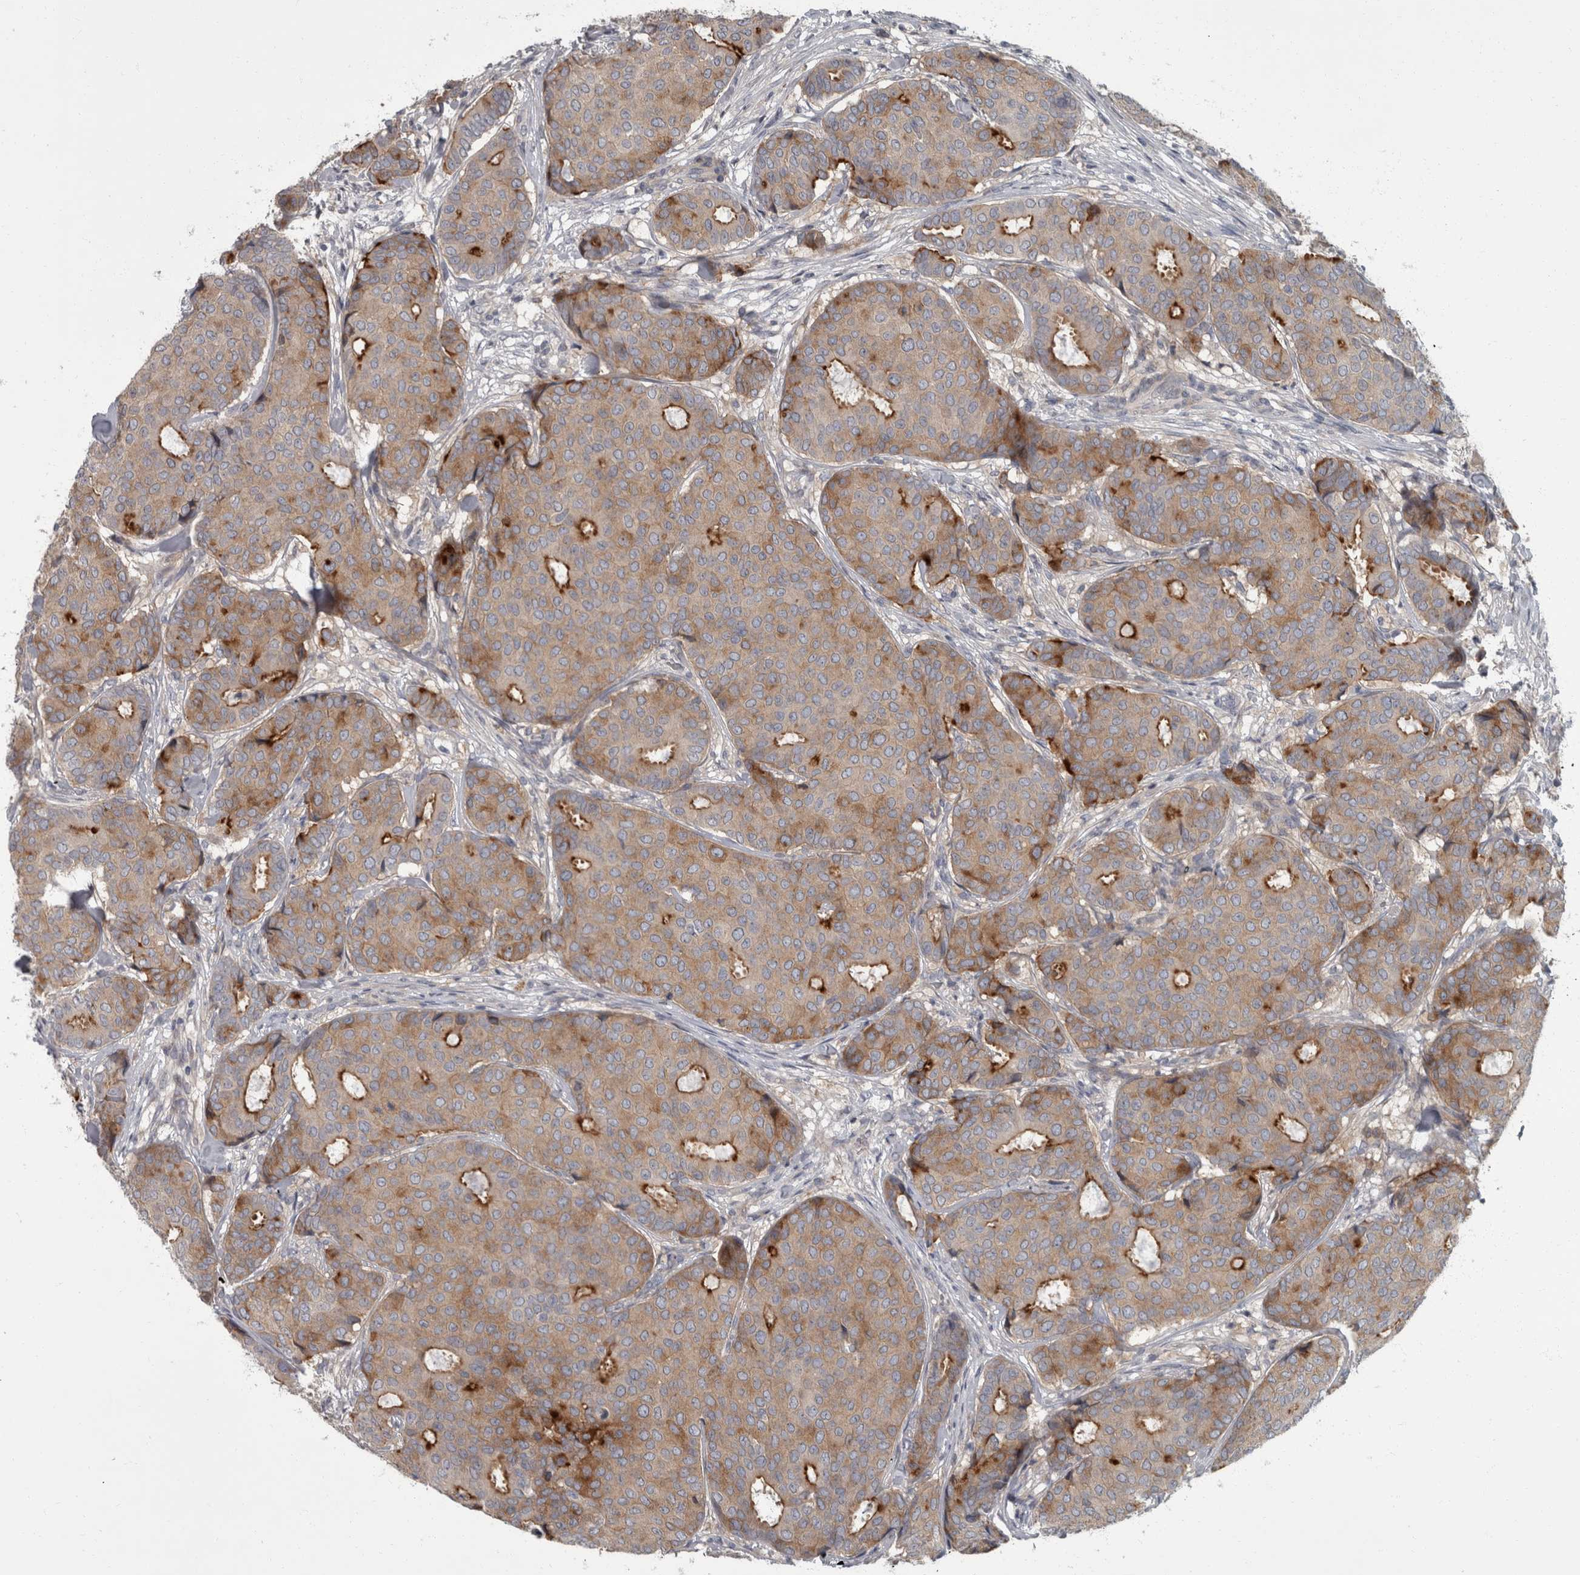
{"staining": {"intensity": "strong", "quantity": "25%-75%", "location": "cytoplasmic/membranous"}, "tissue": "breast cancer", "cell_type": "Tumor cells", "image_type": "cancer", "snomed": [{"axis": "morphology", "description": "Duct carcinoma"}, {"axis": "topography", "description": "Breast"}], "caption": "Breast cancer (invasive ductal carcinoma) stained with a protein marker demonstrates strong staining in tumor cells.", "gene": "CDC42BPG", "patient": {"sex": "female", "age": 75}}